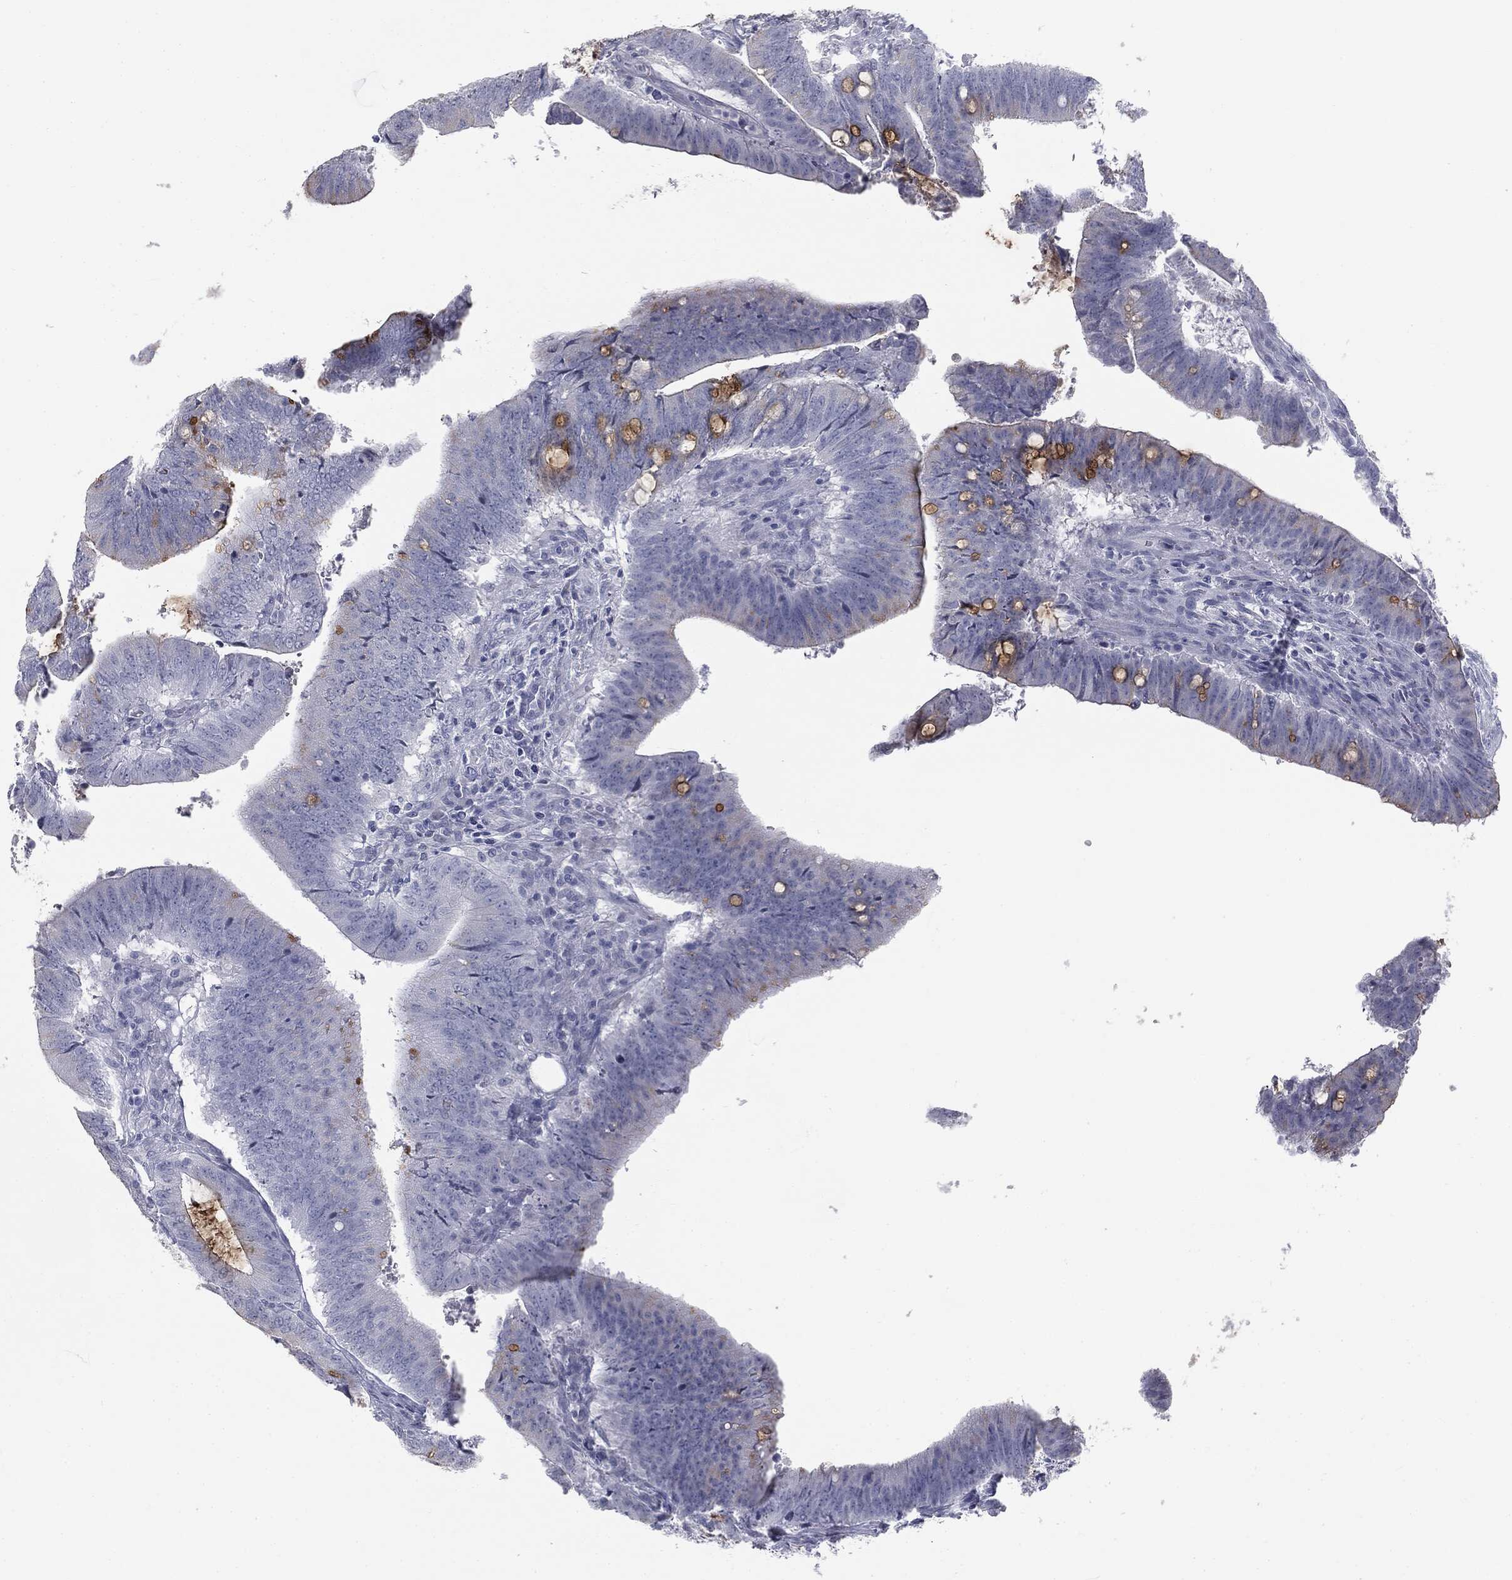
{"staining": {"intensity": "moderate", "quantity": "<25%", "location": "cytoplasmic/membranous"}, "tissue": "colorectal cancer", "cell_type": "Tumor cells", "image_type": "cancer", "snomed": [{"axis": "morphology", "description": "Adenocarcinoma, NOS"}, {"axis": "topography", "description": "Colon"}], "caption": "Immunohistochemical staining of human adenocarcinoma (colorectal) shows low levels of moderate cytoplasmic/membranous protein staining in approximately <25% of tumor cells. (Brightfield microscopy of DAB IHC at high magnification).", "gene": "MUC5AC", "patient": {"sex": "female", "age": 43}}